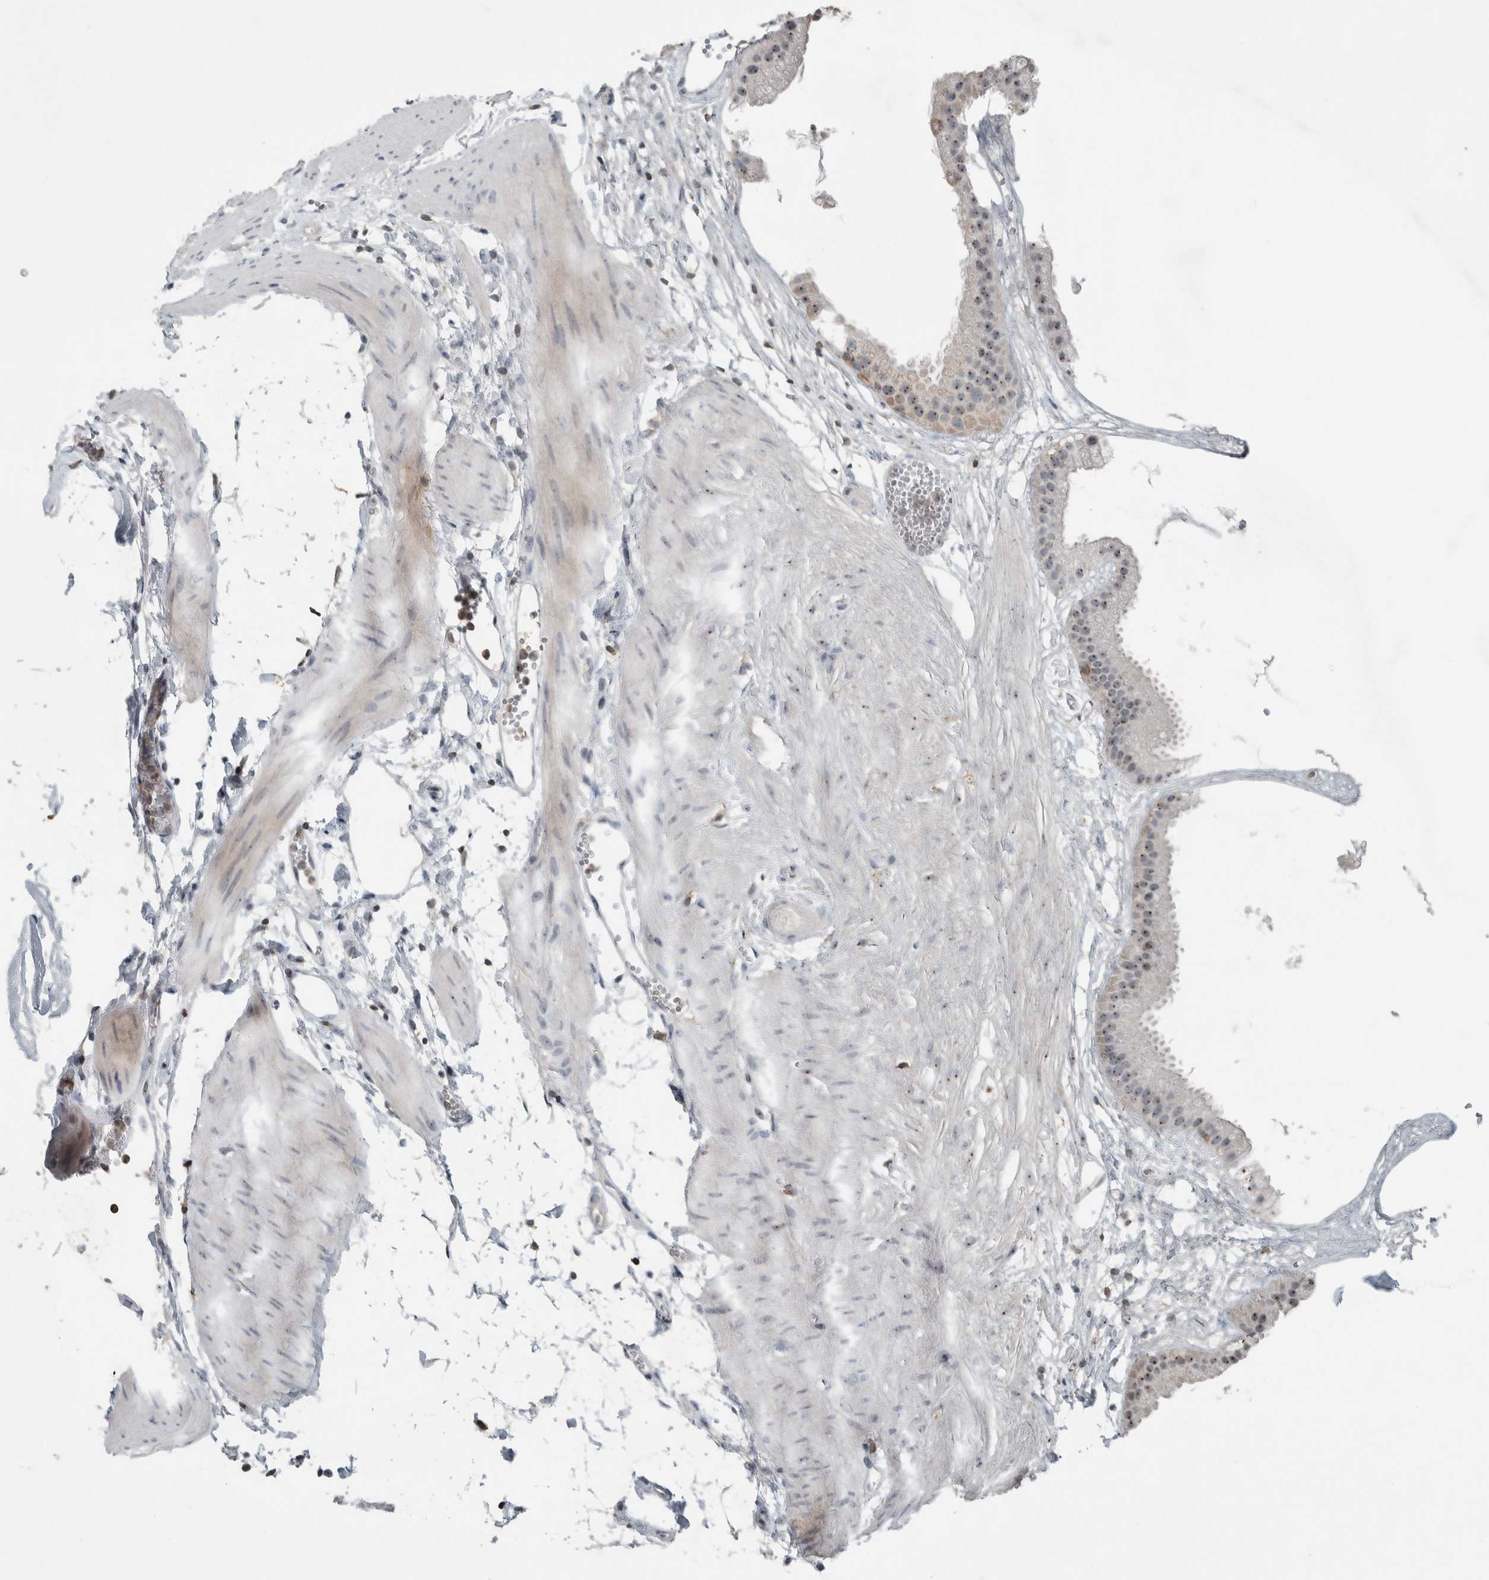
{"staining": {"intensity": "moderate", "quantity": ">75%", "location": "nuclear"}, "tissue": "gallbladder", "cell_type": "Glandular cells", "image_type": "normal", "snomed": [{"axis": "morphology", "description": "Normal tissue, NOS"}, {"axis": "topography", "description": "Gallbladder"}], "caption": "IHC of benign gallbladder displays medium levels of moderate nuclear staining in about >75% of glandular cells.", "gene": "RPF1", "patient": {"sex": "female", "age": 64}}